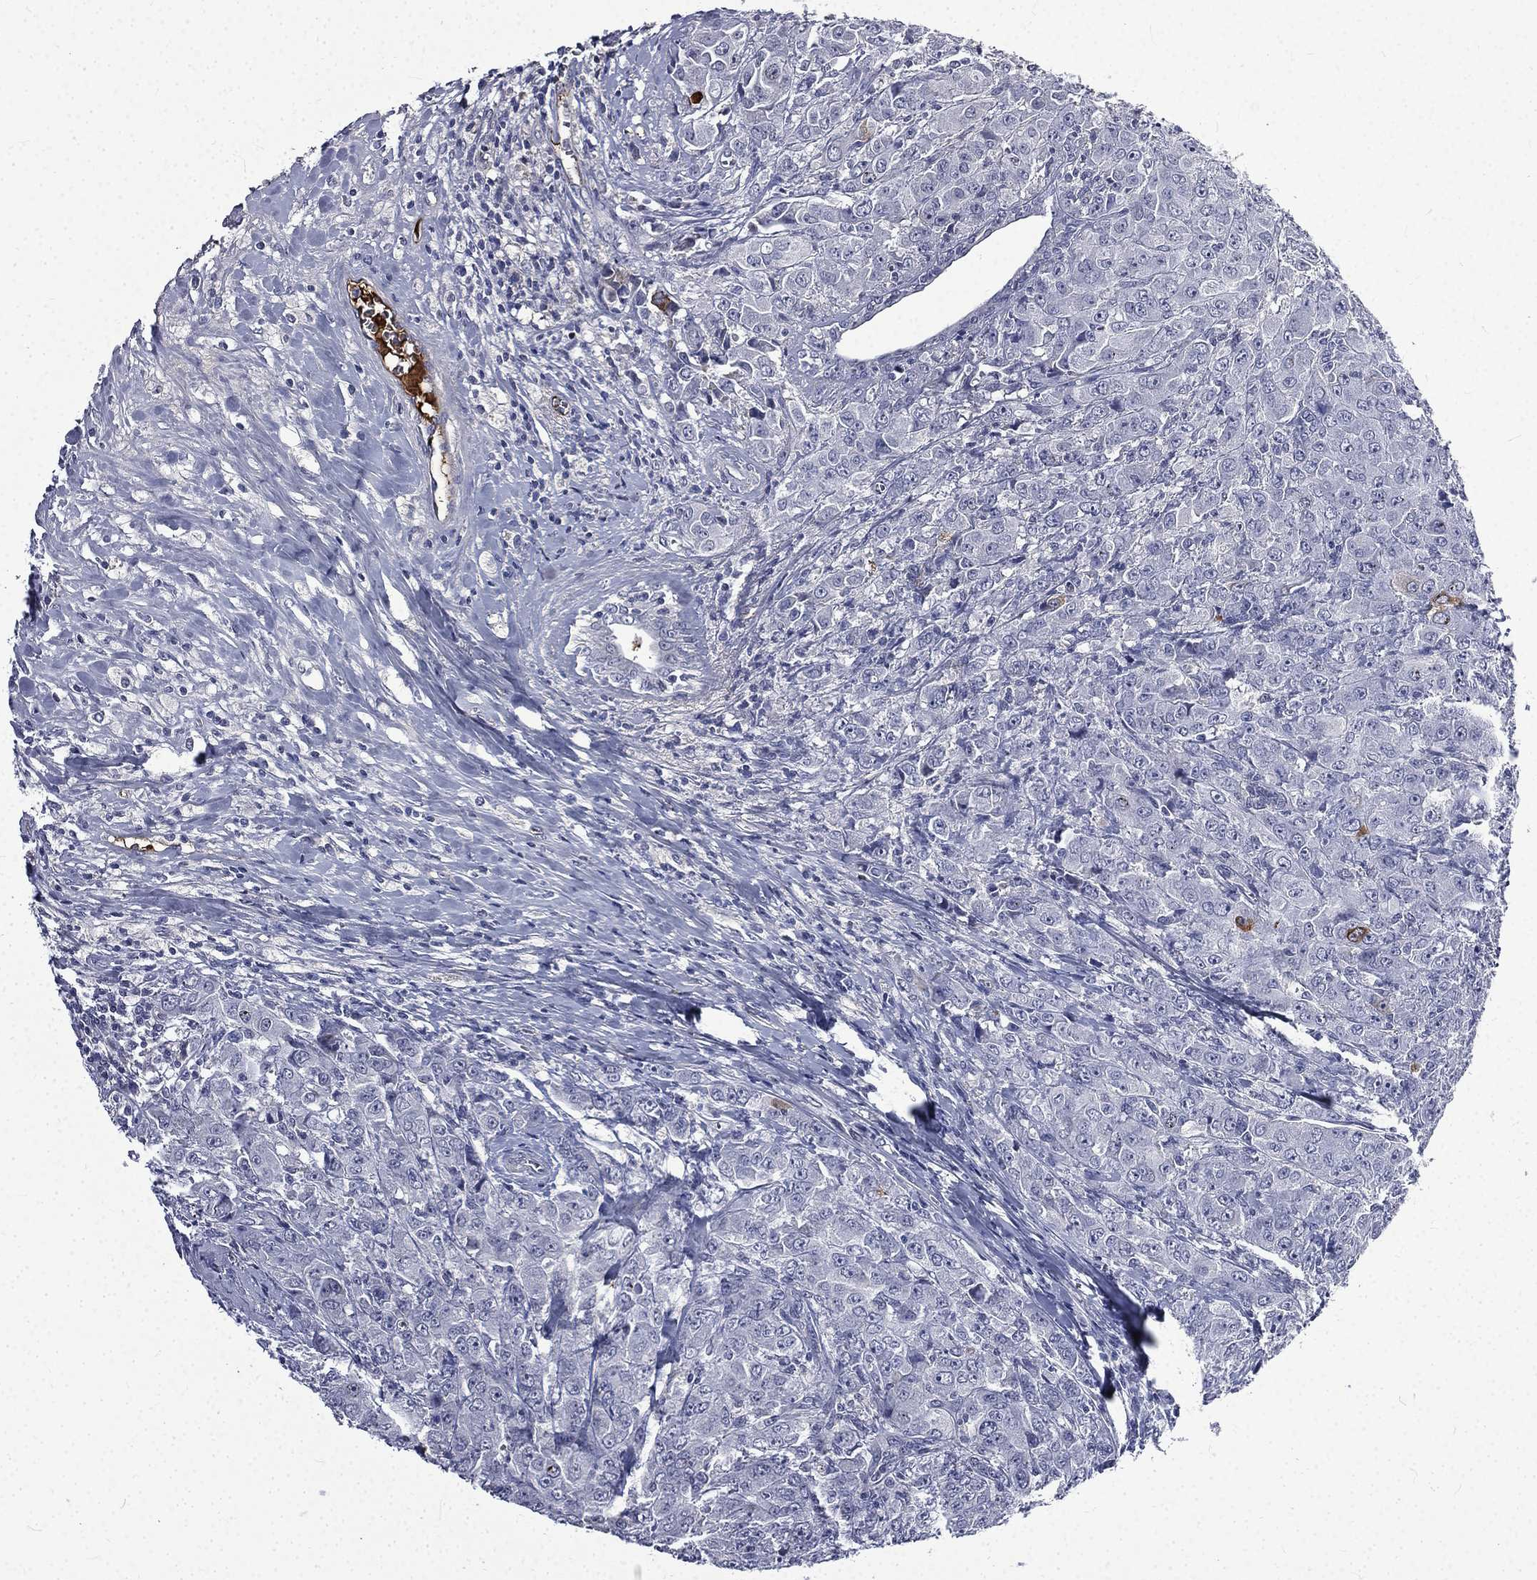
{"staining": {"intensity": "negative", "quantity": "none", "location": "none"}, "tissue": "breast cancer", "cell_type": "Tumor cells", "image_type": "cancer", "snomed": [{"axis": "morphology", "description": "Duct carcinoma"}, {"axis": "topography", "description": "Breast"}], "caption": "IHC of human invasive ductal carcinoma (breast) demonstrates no staining in tumor cells.", "gene": "FGG", "patient": {"sex": "female", "age": 43}}